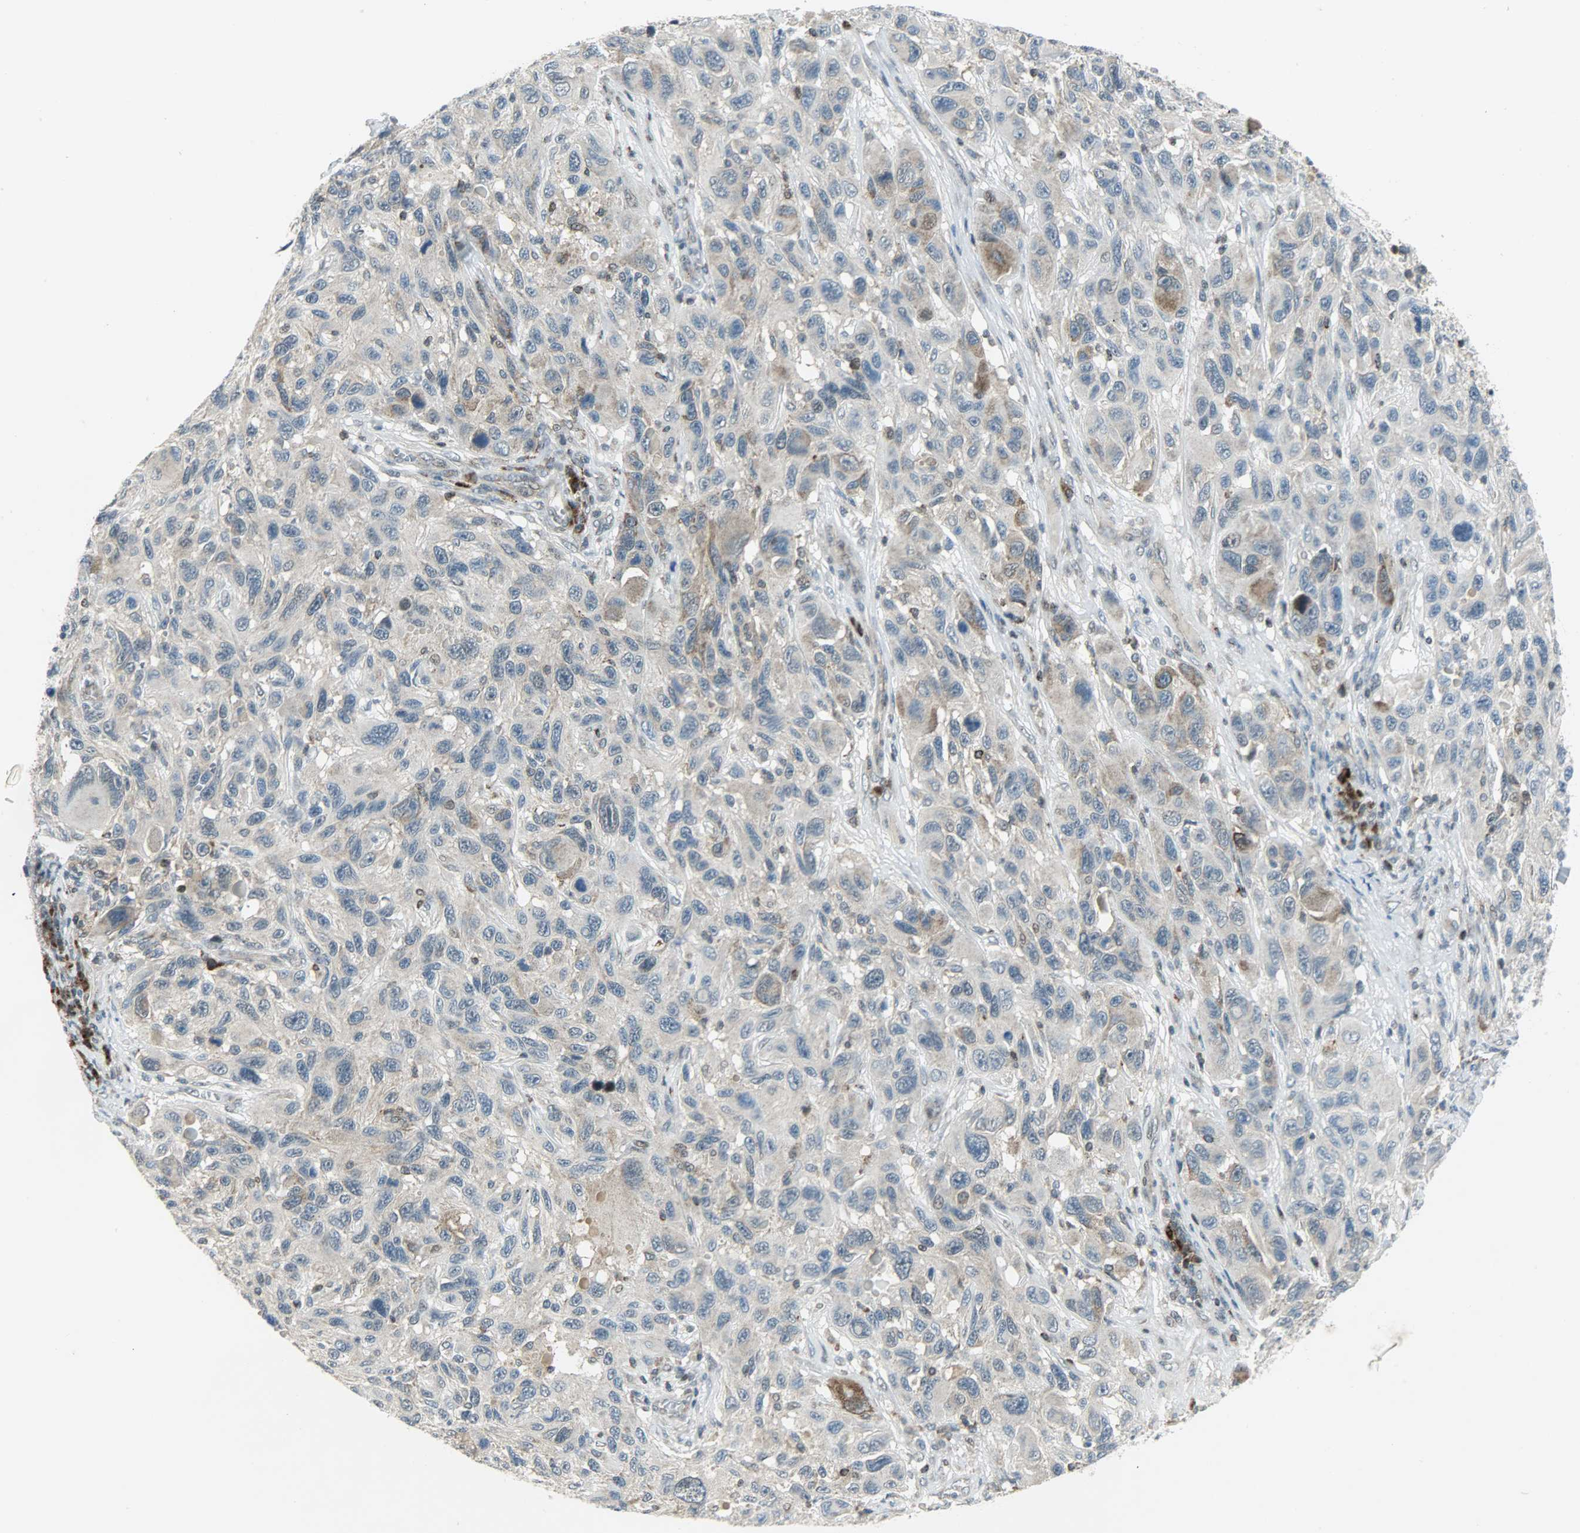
{"staining": {"intensity": "weak", "quantity": "25%-75%", "location": "cytoplasmic/membranous"}, "tissue": "melanoma", "cell_type": "Tumor cells", "image_type": "cancer", "snomed": [{"axis": "morphology", "description": "Malignant melanoma, NOS"}, {"axis": "topography", "description": "Skin"}], "caption": "Protein expression analysis of malignant melanoma displays weak cytoplasmic/membranous expression in approximately 25%-75% of tumor cells.", "gene": "IL15", "patient": {"sex": "male", "age": 53}}